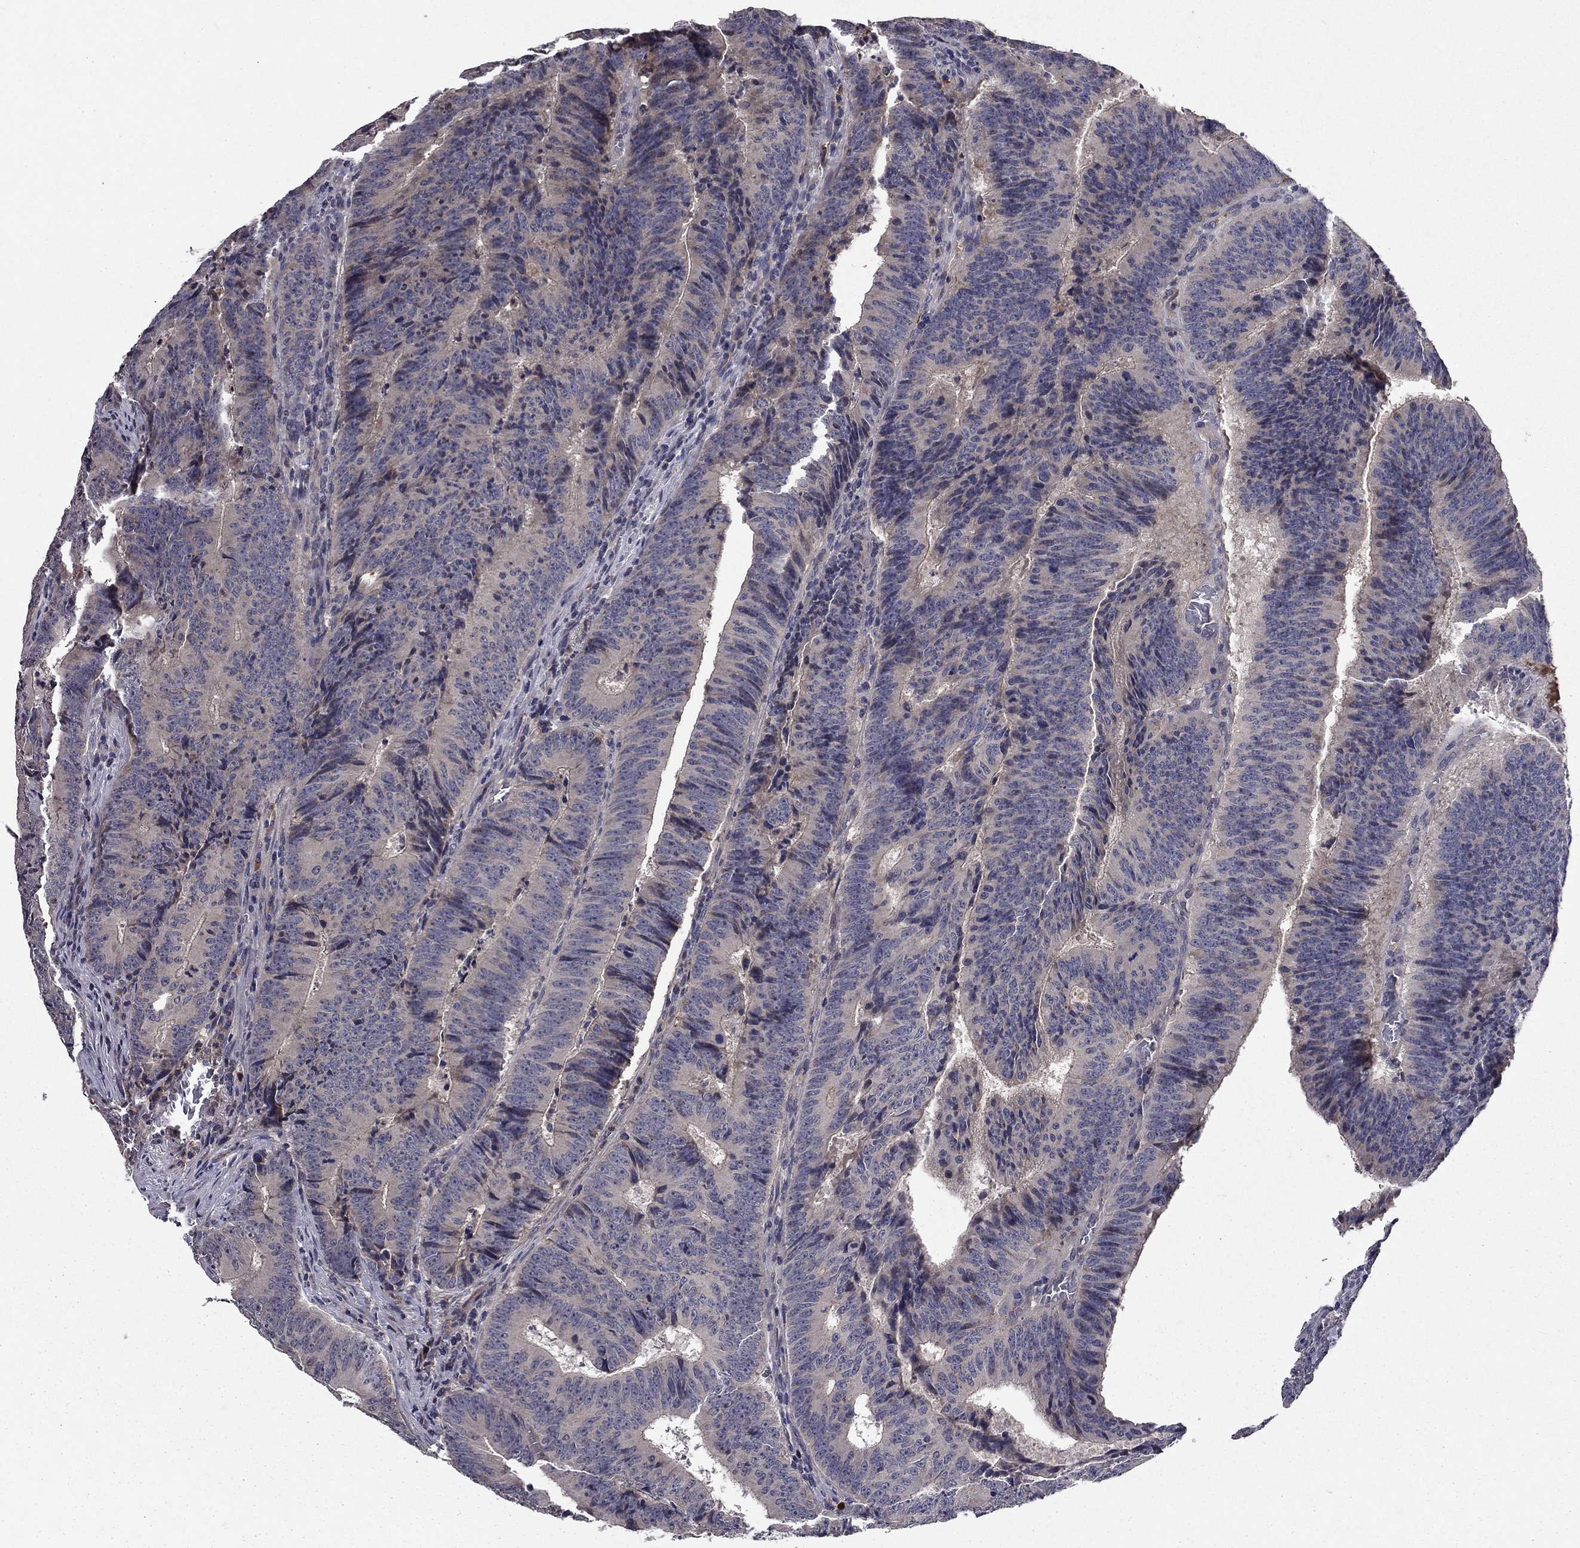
{"staining": {"intensity": "weak", "quantity": "<25%", "location": "cytoplasmic/membranous"}, "tissue": "colorectal cancer", "cell_type": "Tumor cells", "image_type": "cancer", "snomed": [{"axis": "morphology", "description": "Adenocarcinoma, NOS"}, {"axis": "topography", "description": "Colon"}], "caption": "Micrograph shows no protein positivity in tumor cells of colorectal adenocarcinoma tissue. (DAB (3,3'-diaminobenzidine) immunohistochemistry (IHC) with hematoxylin counter stain).", "gene": "PROS1", "patient": {"sex": "female", "age": 82}}